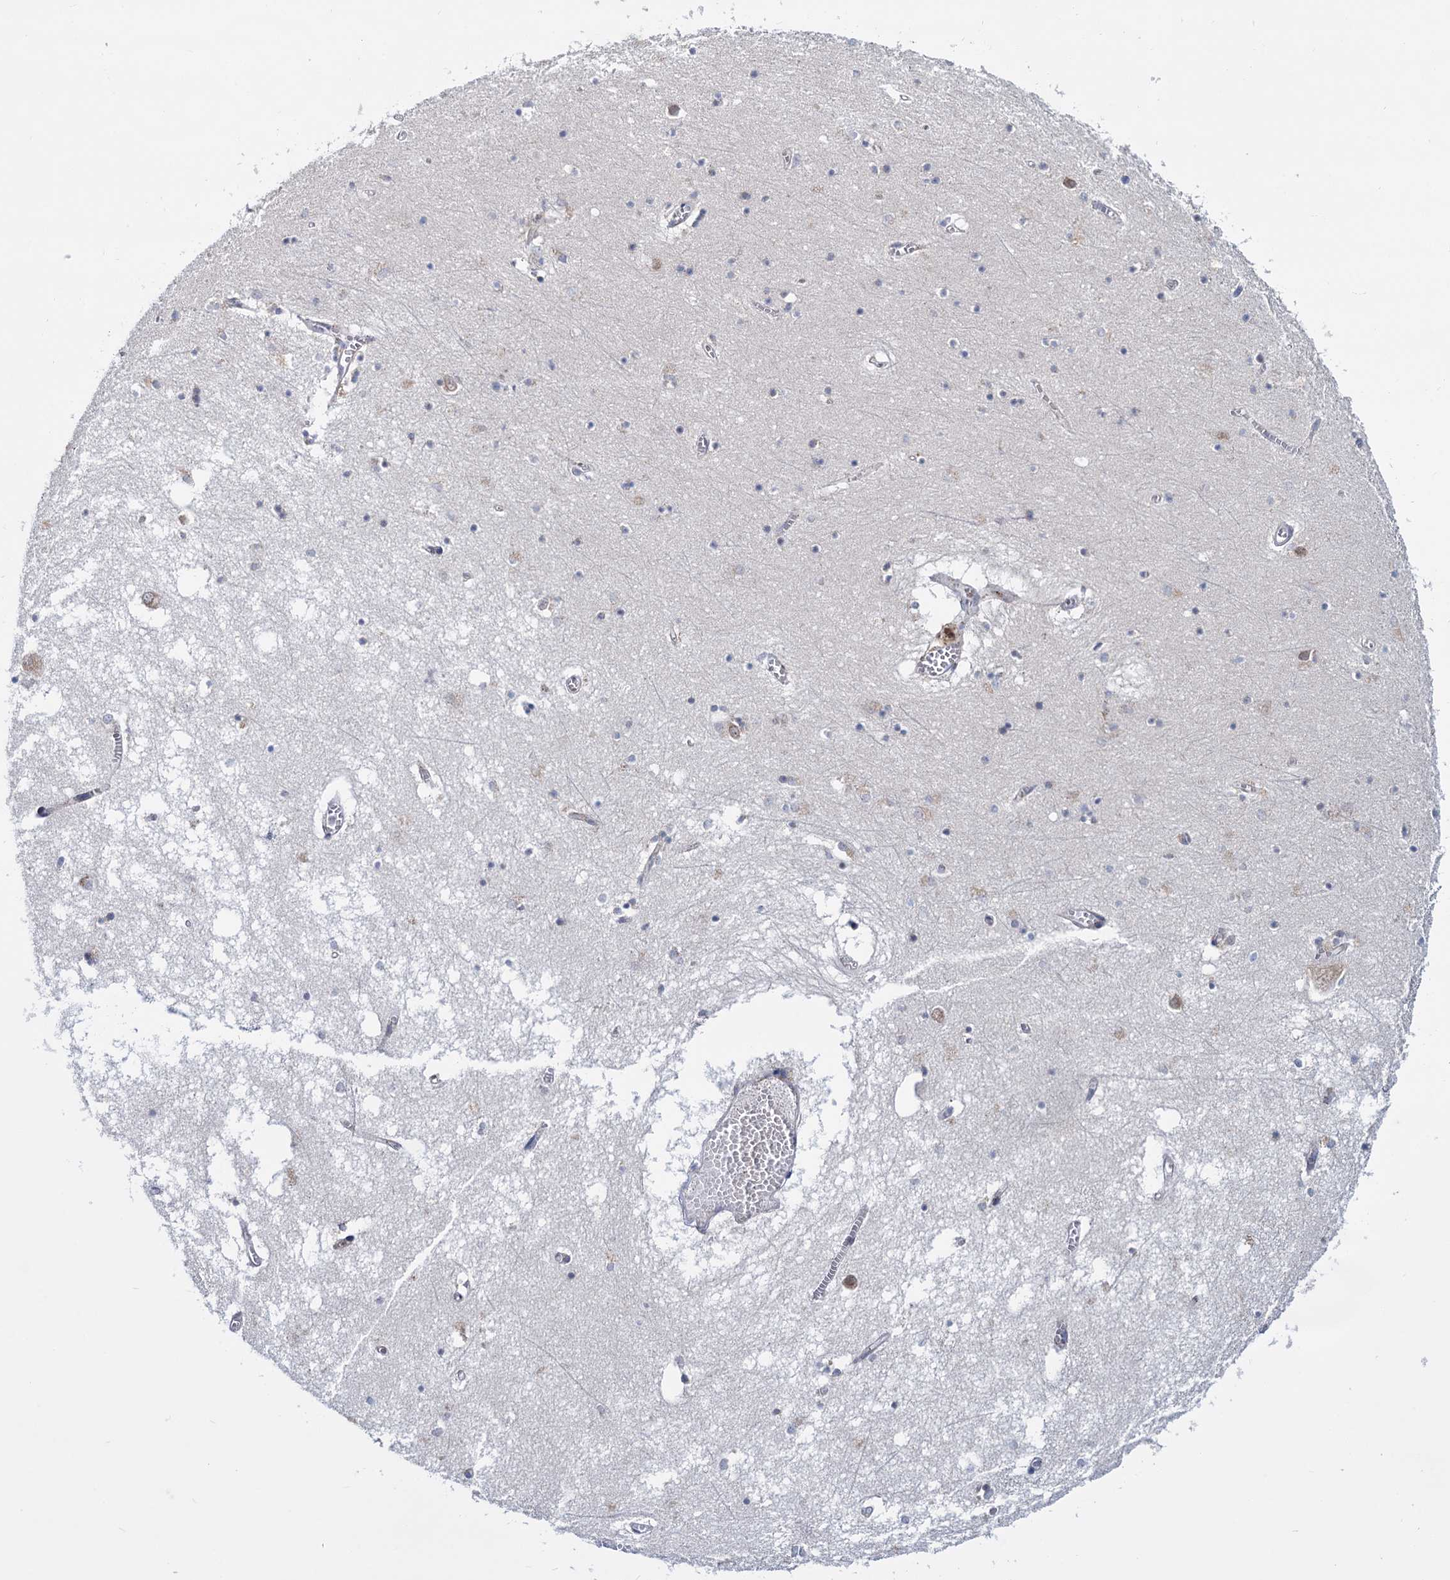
{"staining": {"intensity": "moderate", "quantity": "<25%", "location": "cytoplasmic/membranous"}, "tissue": "hippocampus", "cell_type": "Glial cells", "image_type": "normal", "snomed": [{"axis": "morphology", "description": "Normal tissue, NOS"}, {"axis": "topography", "description": "Hippocampus"}], "caption": "IHC image of normal human hippocampus stained for a protein (brown), which exhibits low levels of moderate cytoplasmic/membranous staining in about <25% of glial cells.", "gene": "SUPT20H", "patient": {"sex": "male", "age": 70}}